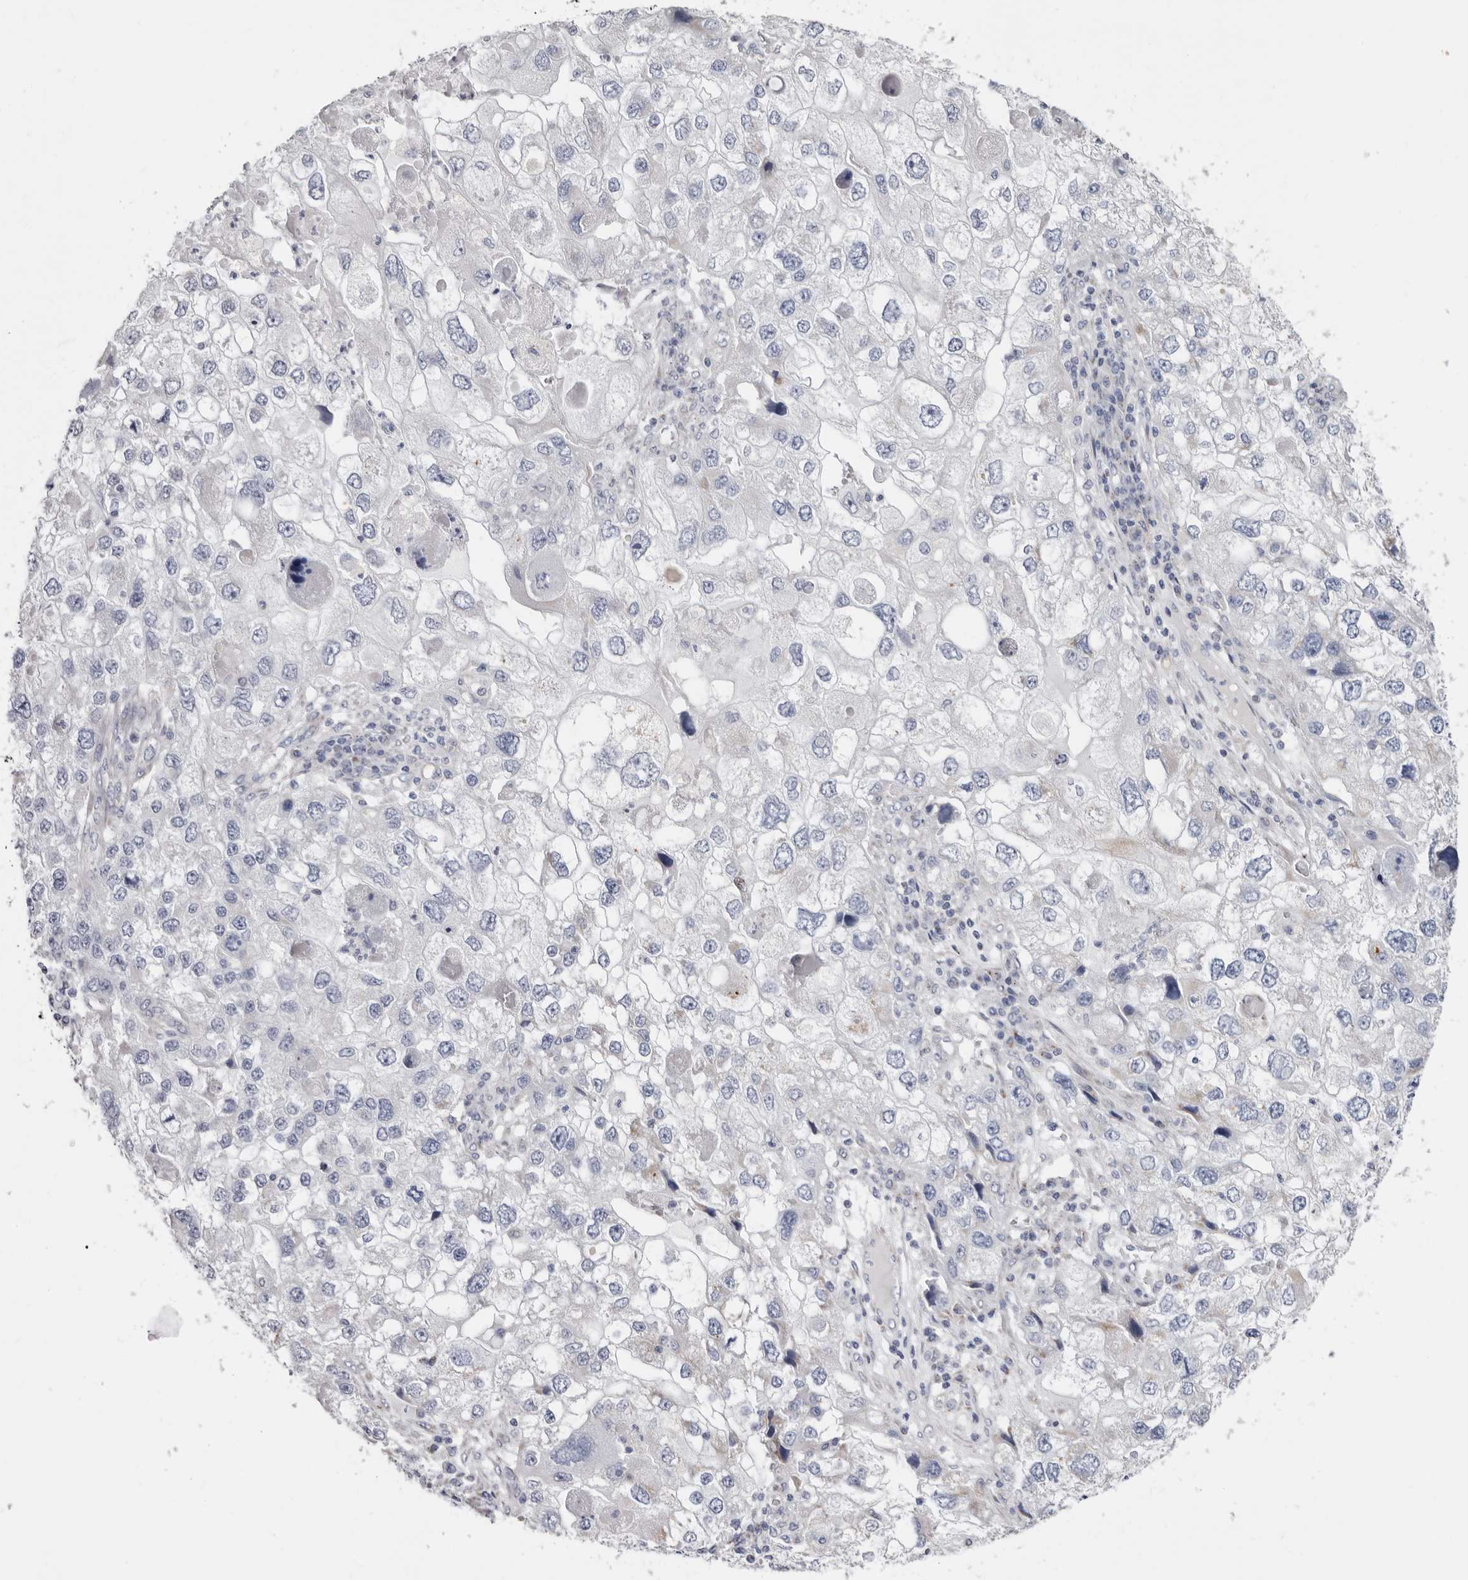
{"staining": {"intensity": "weak", "quantity": "<25%", "location": "cytoplasmic/membranous"}, "tissue": "endometrial cancer", "cell_type": "Tumor cells", "image_type": "cancer", "snomed": [{"axis": "morphology", "description": "Adenocarcinoma, NOS"}, {"axis": "topography", "description": "Endometrium"}], "caption": "Tumor cells show no significant protein positivity in endometrial cancer. (Brightfield microscopy of DAB (3,3'-diaminobenzidine) immunohistochemistry (IHC) at high magnification).", "gene": "RSPO2", "patient": {"sex": "female", "age": 49}}